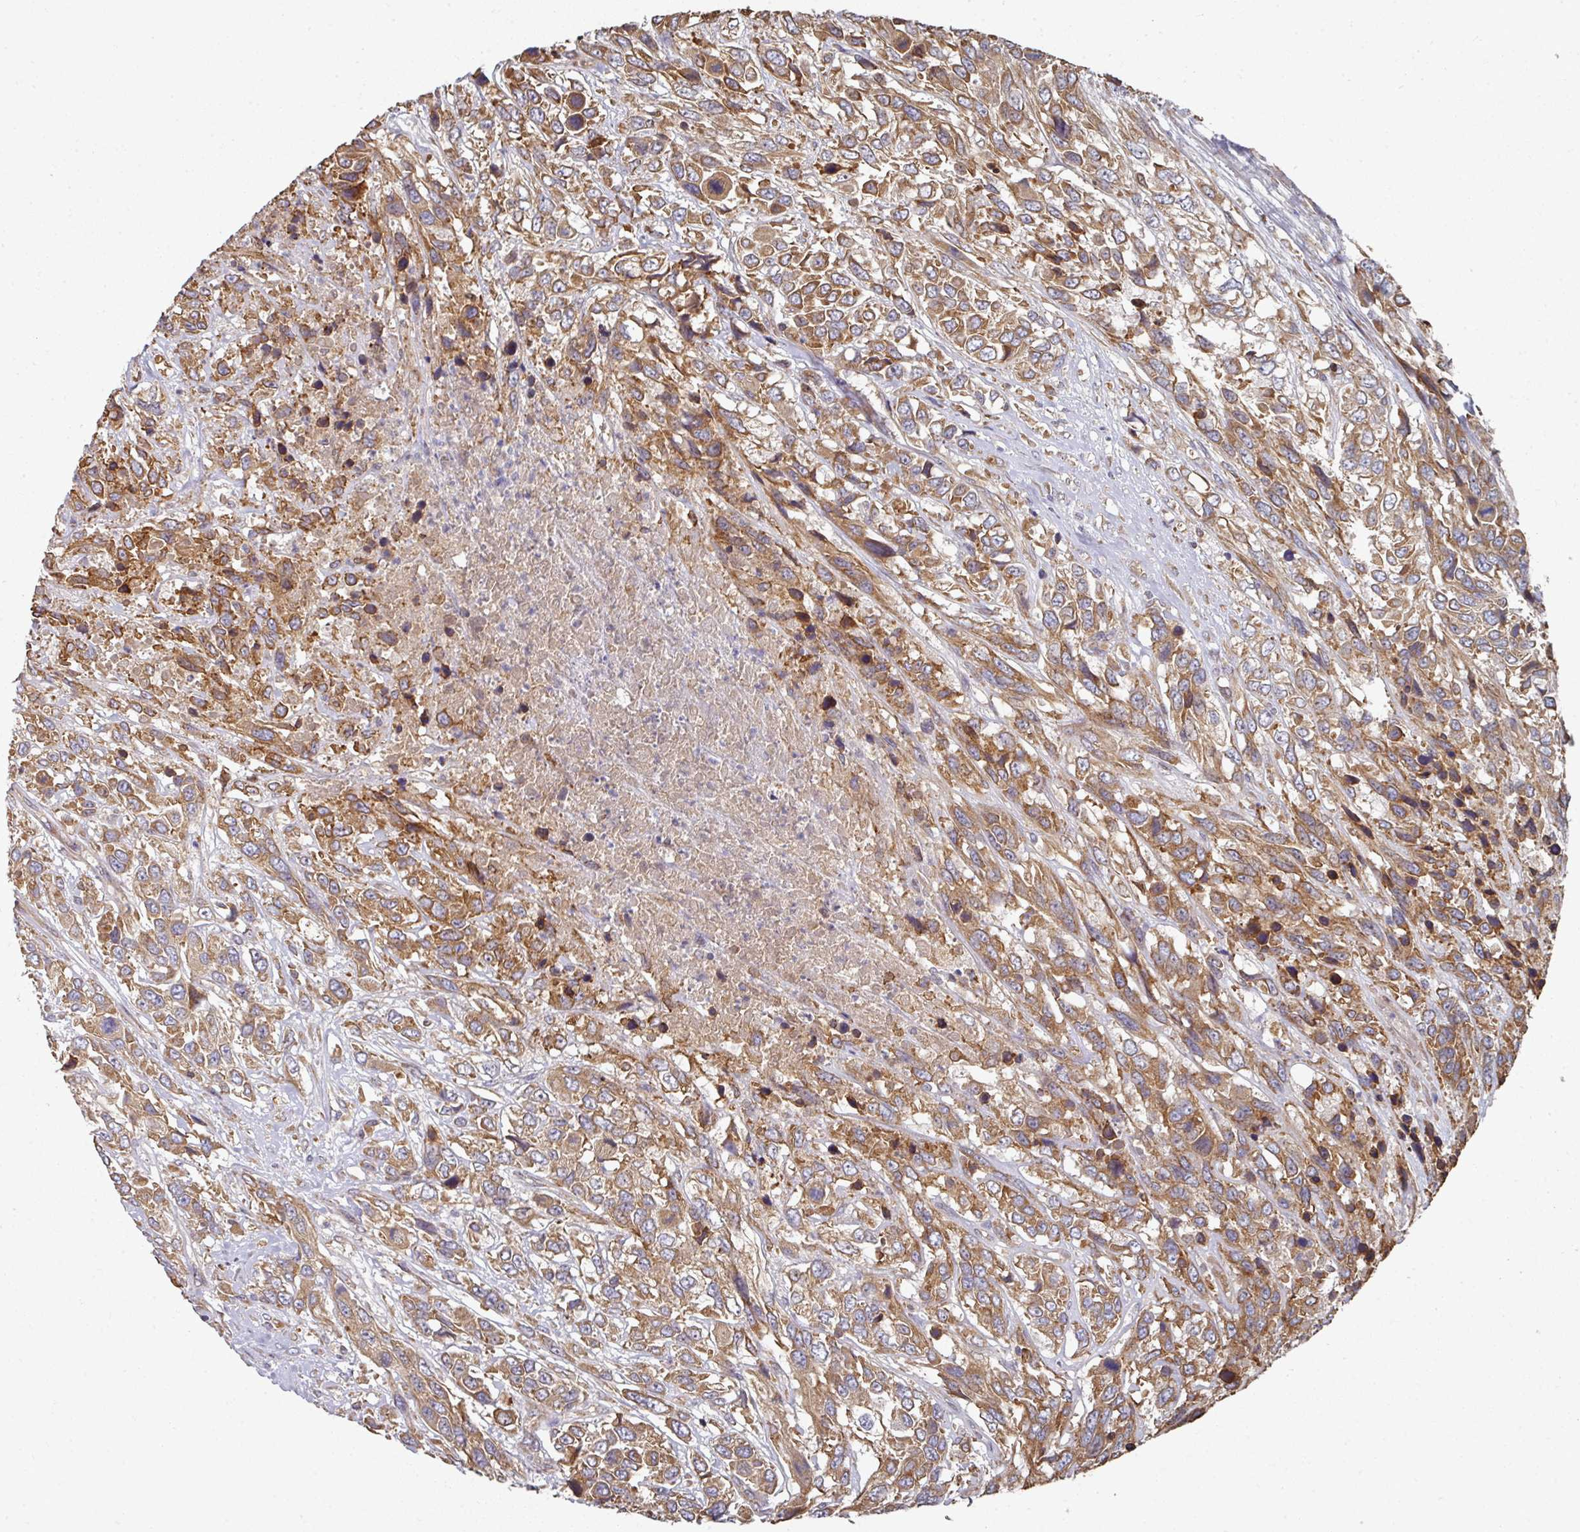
{"staining": {"intensity": "moderate", "quantity": ">75%", "location": "cytoplasmic/membranous"}, "tissue": "urothelial cancer", "cell_type": "Tumor cells", "image_type": "cancer", "snomed": [{"axis": "morphology", "description": "Urothelial carcinoma, High grade"}, {"axis": "topography", "description": "Urinary bladder"}], "caption": "About >75% of tumor cells in human high-grade urothelial carcinoma reveal moderate cytoplasmic/membranous protein positivity as visualized by brown immunohistochemical staining.", "gene": "EDEM2", "patient": {"sex": "female", "age": 70}}